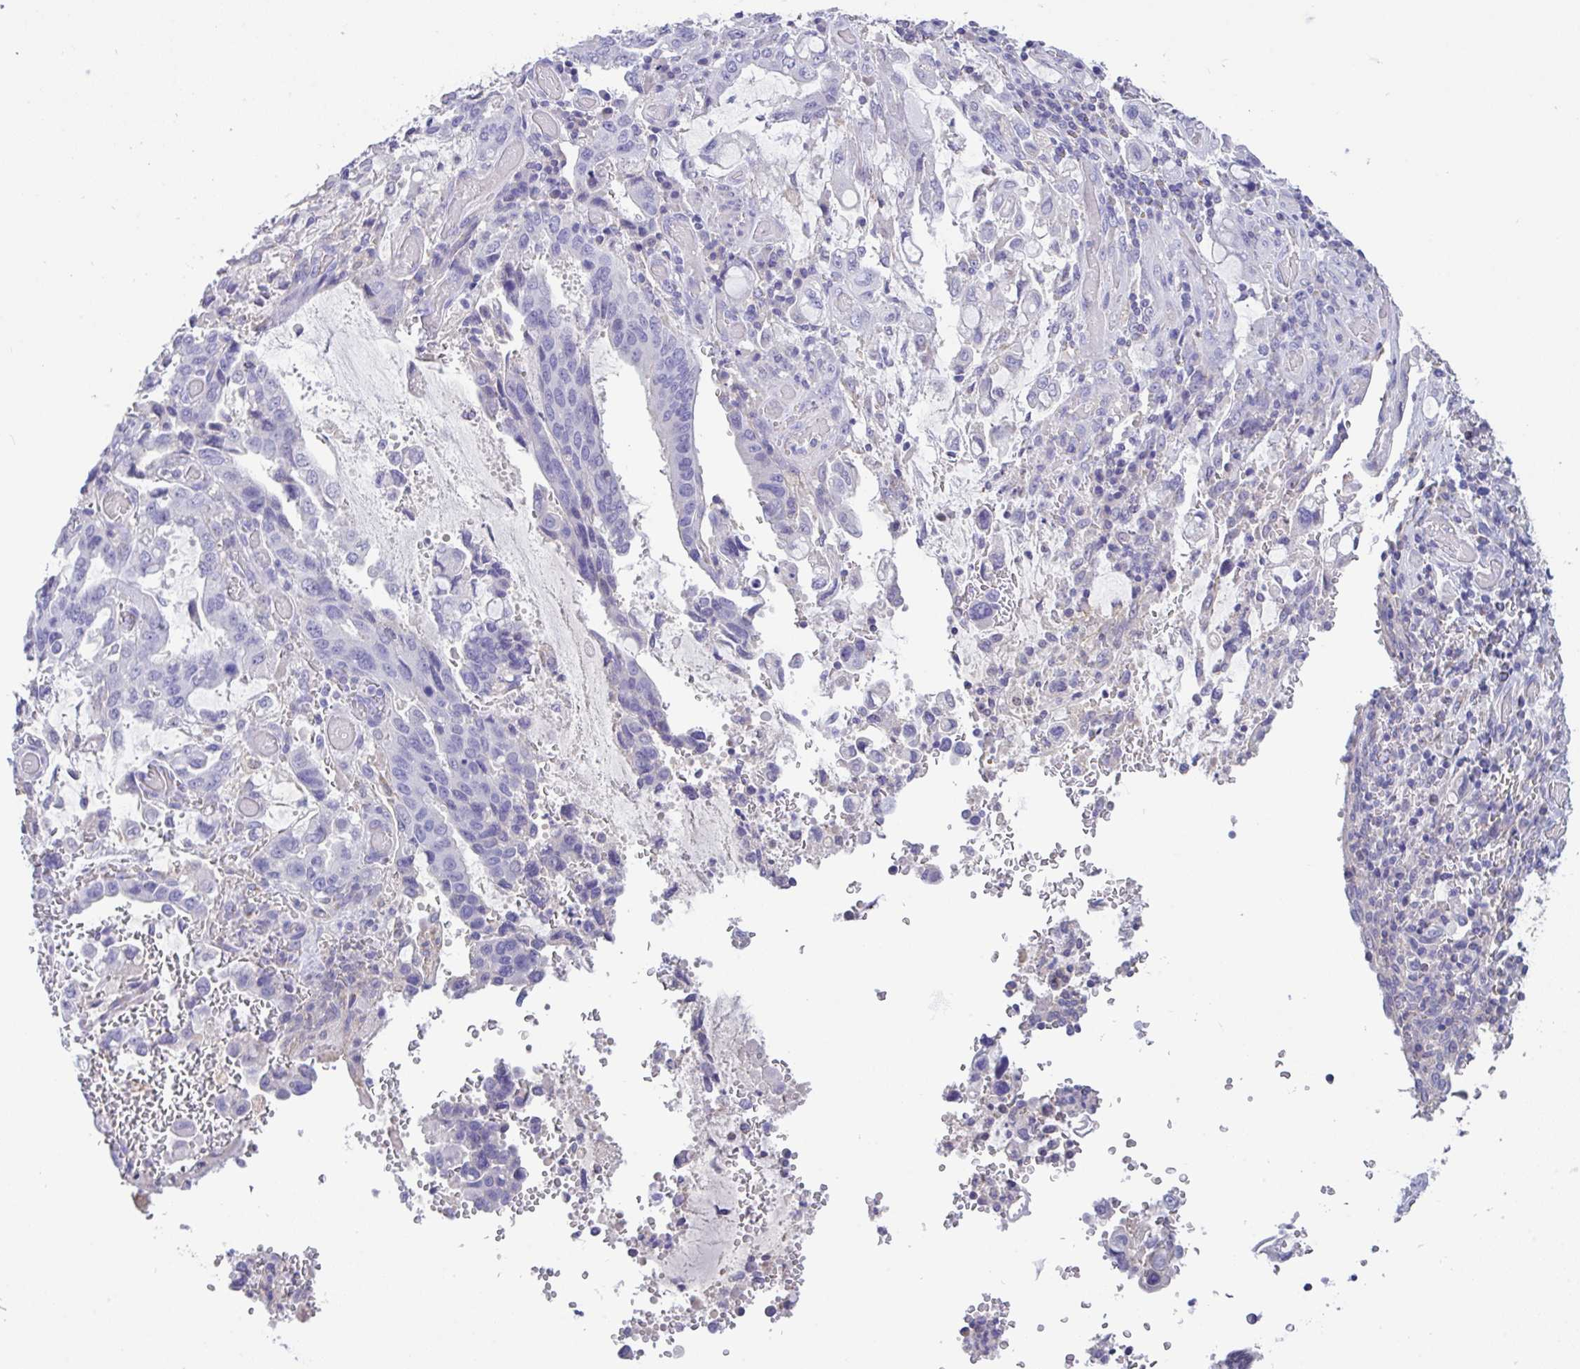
{"staining": {"intensity": "negative", "quantity": "none", "location": "none"}, "tissue": "stomach cancer", "cell_type": "Tumor cells", "image_type": "cancer", "snomed": [{"axis": "morphology", "description": "Adenocarcinoma, NOS"}, {"axis": "topography", "description": "Stomach, upper"}, {"axis": "topography", "description": "Stomach"}], "caption": "High power microscopy photomicrograph of an IHC histopathology image of stomach adenocarcinoma, revealing no significant staining in tumor cells.", "gene": "CA10", "patient": {"sex": "male", "age": 62}}